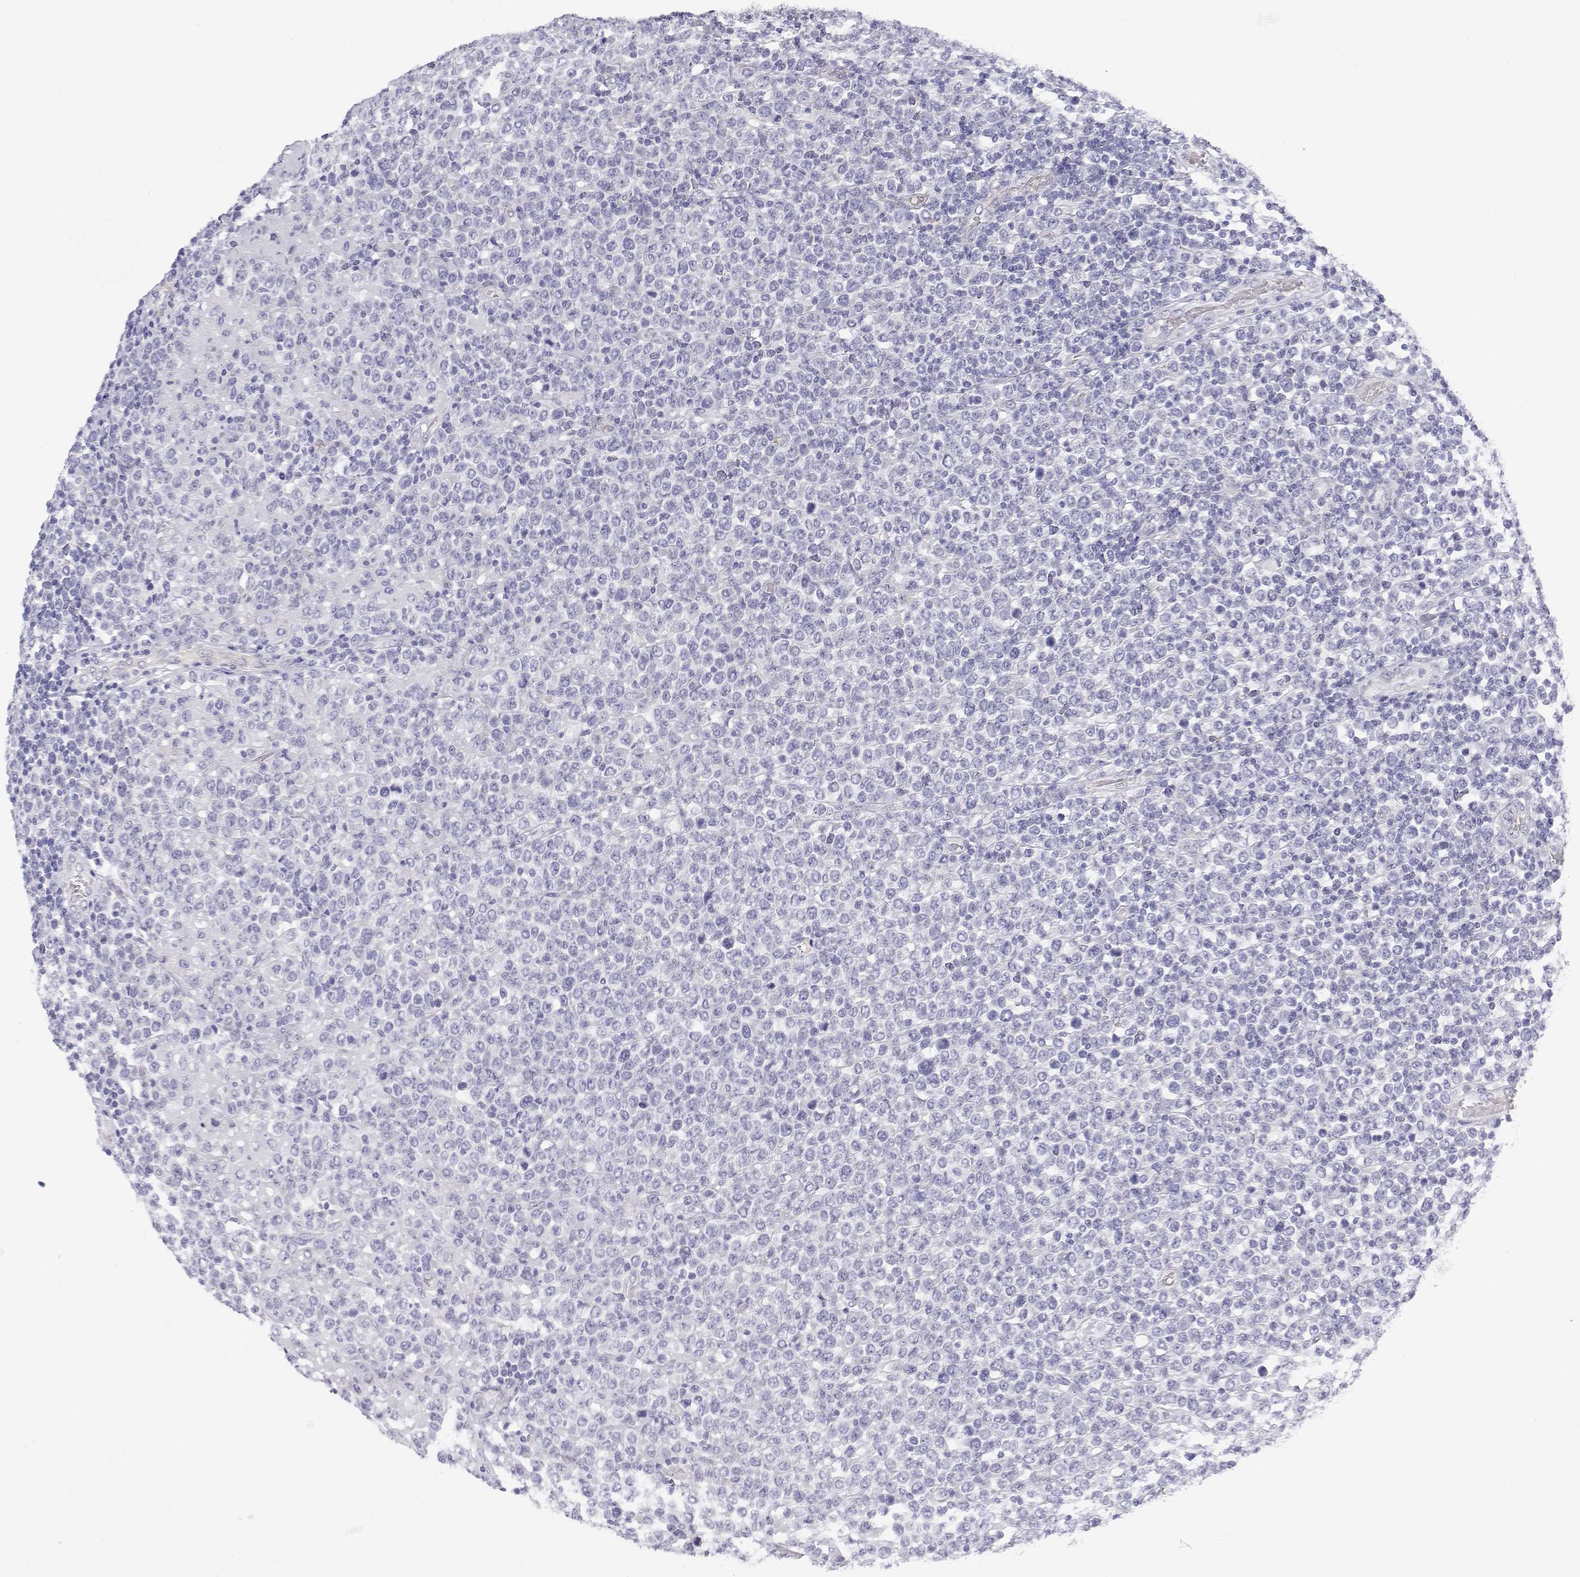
{"staining": {"intensity": "negative", "quantity": "none", "location": "none"}, "tissue": "lymphoma", "cell_type": "Tumor cells", "image_type": "cancer", "snomed": [{"axis": "morphology", "description": "Malignant lymphoma, non-Hodgkin's type, High grade"}, {"axis": "topography", "description": "Soft tissue"}], "caption": "IHC image of neoplastic tissue: human lymphoma stained with DAB displays no significant protein positivity in tumor cells.", "gene": "MISP", "patient": {"sex": "female", "age": 56}}